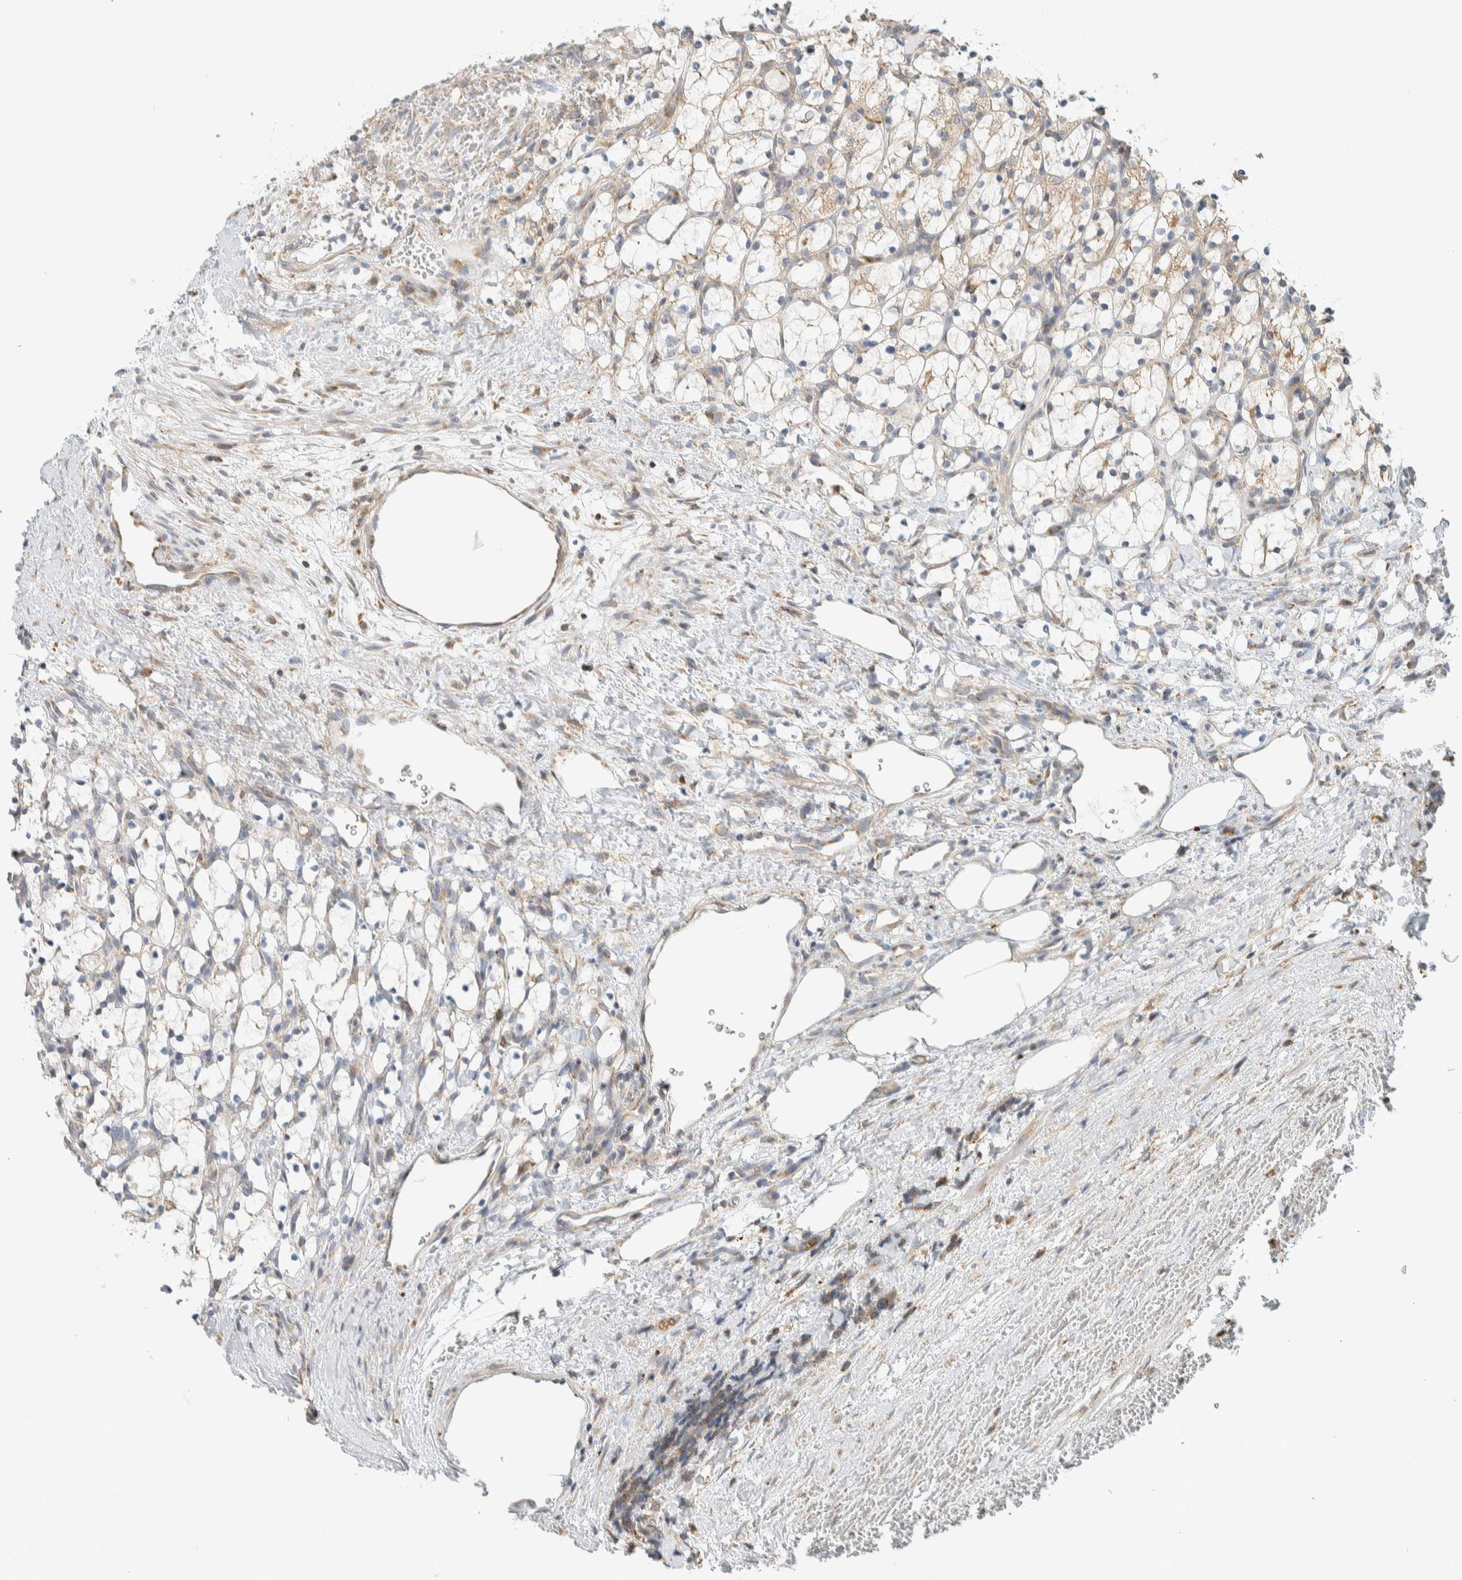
{"staining": {"intensity": "weak", "quantity": "<25%", "location": "cytoplasmic/membranous"}, "tissue": "renal cancer", "cell_type": "Tumor cells", "image_type": "cancer", "snomed": [{"axis": "morphology", "description": "Adenocarcinoma, NOS"}, {"axis": "topography", "description": "Kidney"}], "caption": "High power microscopy photomicrograph of an IHC image of renal cancer, revealing no significant expression in tumor cells.", "gene": "CCDC57", "patient": {"sex": "female", "age": 69}}